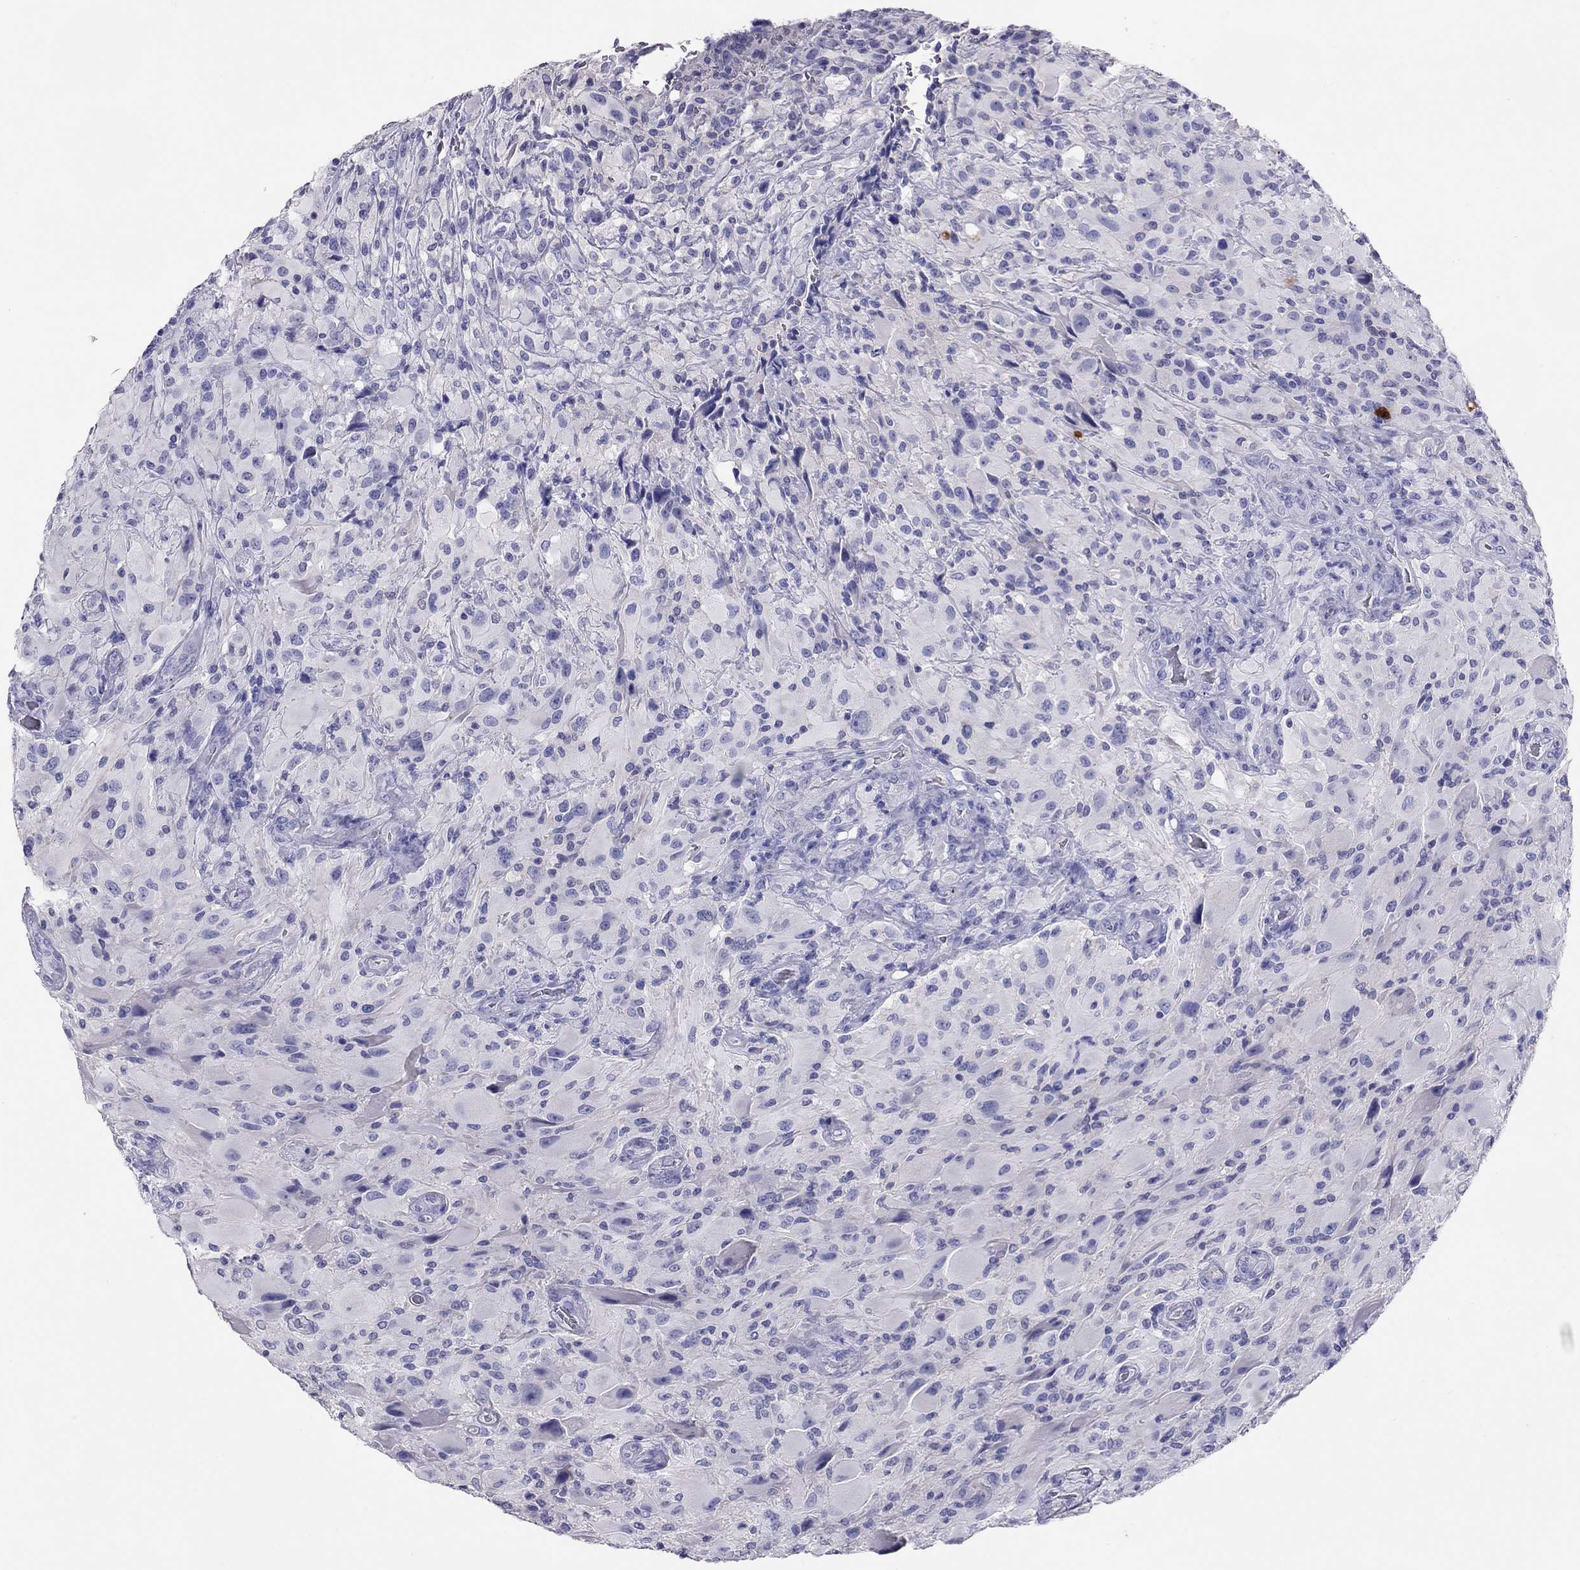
{"staining": {"intensity": "negative", "quantity": "none", "location": "none"}, "tissue": "glioma", "cell_type": "Tumor cells", "image_type": "cancer", "snomed": [{"axis": "morphology", "description": "Glioma, malignant, High grade"}, {"axis": "topography", "description": "Cerebral cortex"}], "caption": "IHC image of neoplastic tissue: human high-grade glioma (malignant) stained with DAB (3,3'-diaminobenzidine) exhibits no significant protein staining in tumor cells.", "gene": "CALHM1", "patient": {"sex": "male", "age": 35}}